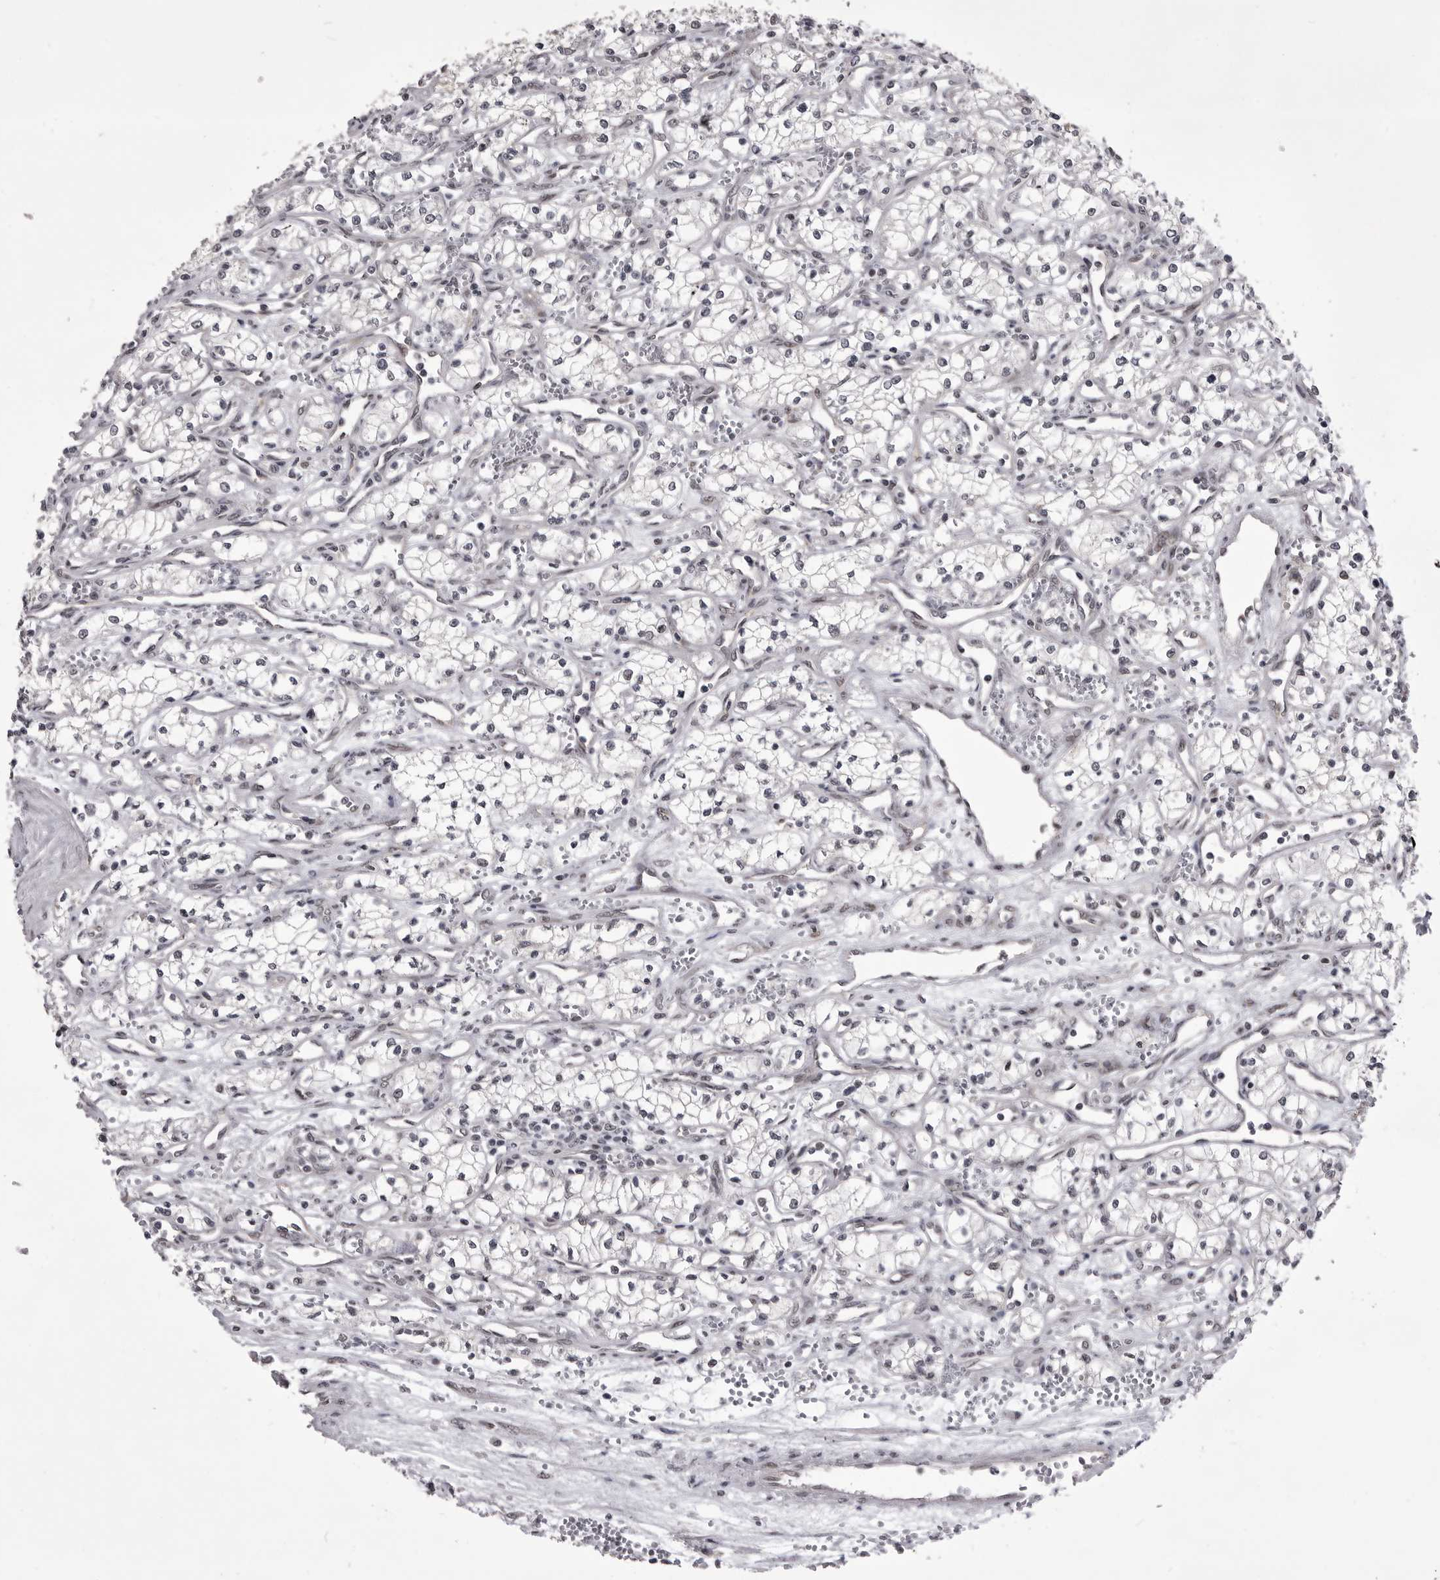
{"staining": {"intensity": "negative", "quantity": "none", "location": "none"}, "tissue": "renal cancer", "cell_type": "Tumor cells", "image_type": "cancer", "snomed": [{"axis": "morphology", "description": "Adenocarcinoma, NOS"}, {"axis": "topography", "description": "Kidney"}], "caption": "Renal cancer (adenocarcinoma) was stained to show a protein in brown. There is no significant positivity in tumor cells.", "gene": "PRPF3", "patient": {"sex": "male", "age": 59}}